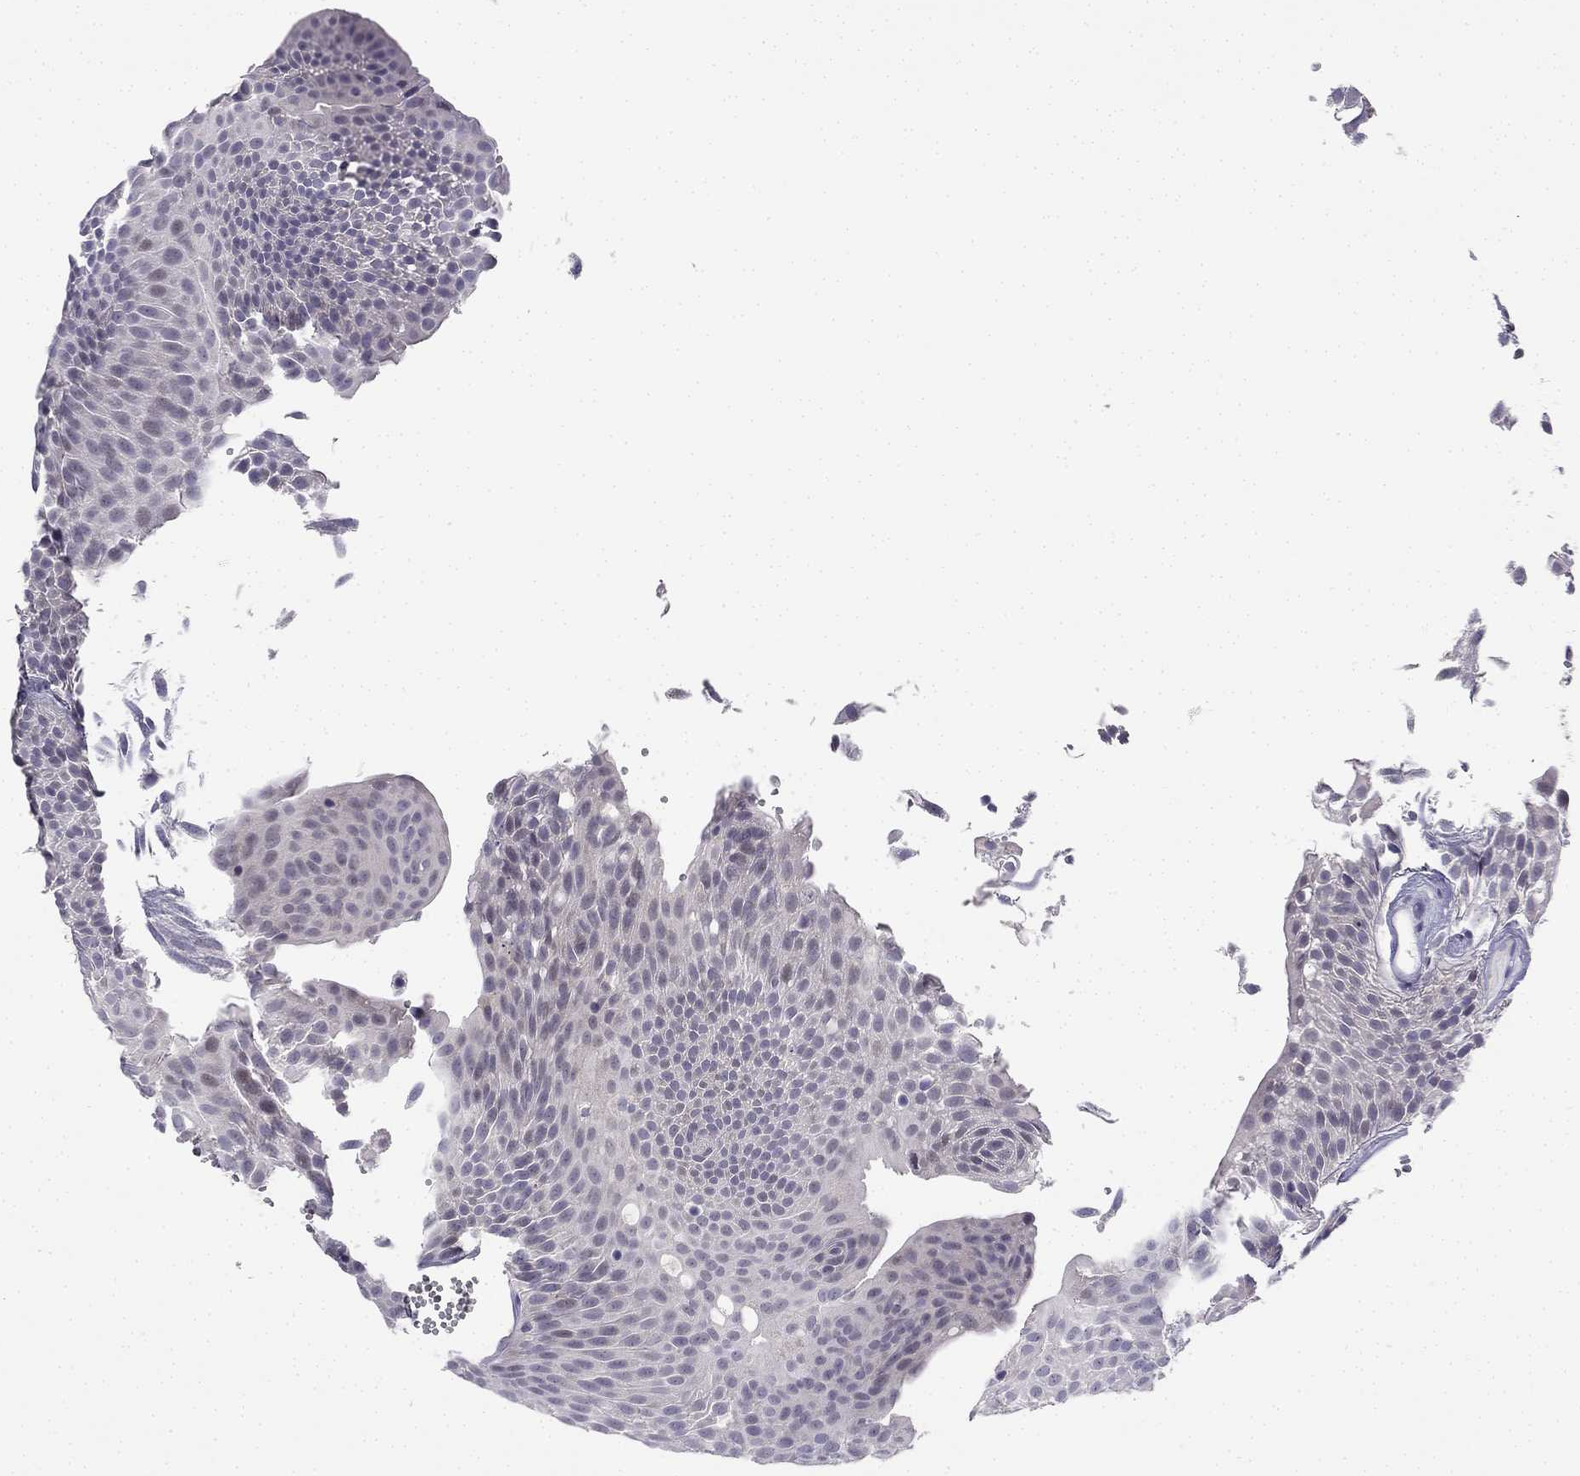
{"staining": {"intensity": "negative", "quantity": "none", "location": "none"}, "tissue": "urothelial cancer", "cell_type": "Tumor cells", "image_type": "cancer", "snomed": [{"axis": "morphology", "description": "Urothelial carcinoma, Low grade"}, {"axis": "topography", "description": "Urinary bladder"}], "caption": "IHC micrograph of urothelial carcinoma (low-grade) stained for a protein (brown), which shows no expression in tumor cells.", "gene": "C16orf89", "patient": {"sex": "male", "age": 52}}